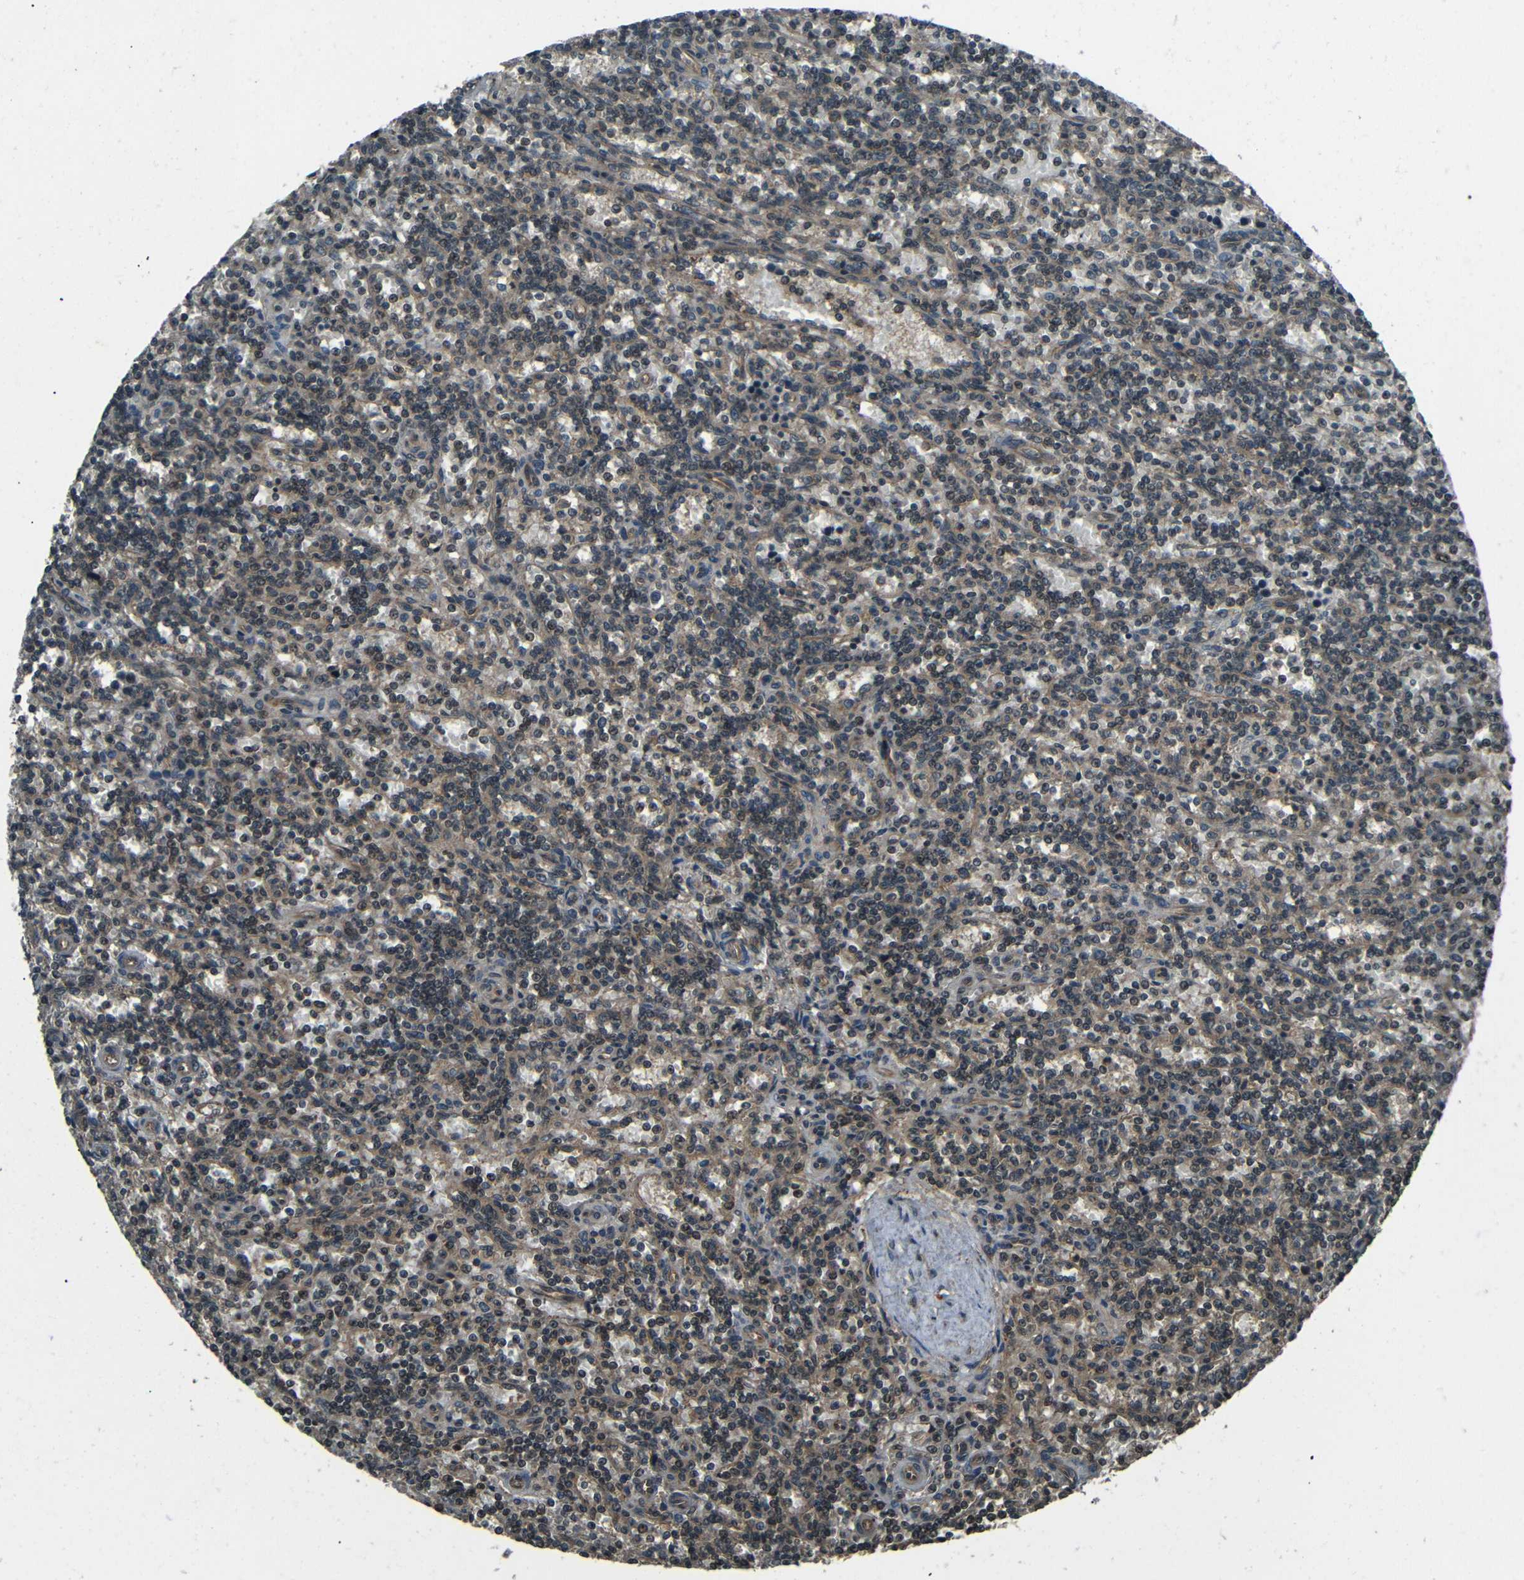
{"staining": {"intensity": "weak", "quantity": "25%-75%", "location": "cytoplasmic/membranous,nuclear"}, "tissue": "lymphoma", "cell_type": "Tumor cells", "image_type": "cancer", "snomed": [{"axis": "morphology", "description": "Malignant lymphoma, non-Hodgkin's type, Low grade"}, {"axis": "topography", "description": "Spleen"}], "caption": "High-power microscopy captured an immunohistochemistry (IHC) histopathology image of low-grade malignant lymphoma, non-Hodgkin's type, revealing weak cytoplasmic/membranous and nuclear staining in approximately 25%-75% of tumor cells.", "gene": "PLK2", "patient": {"sex": "male", "age": 73}}